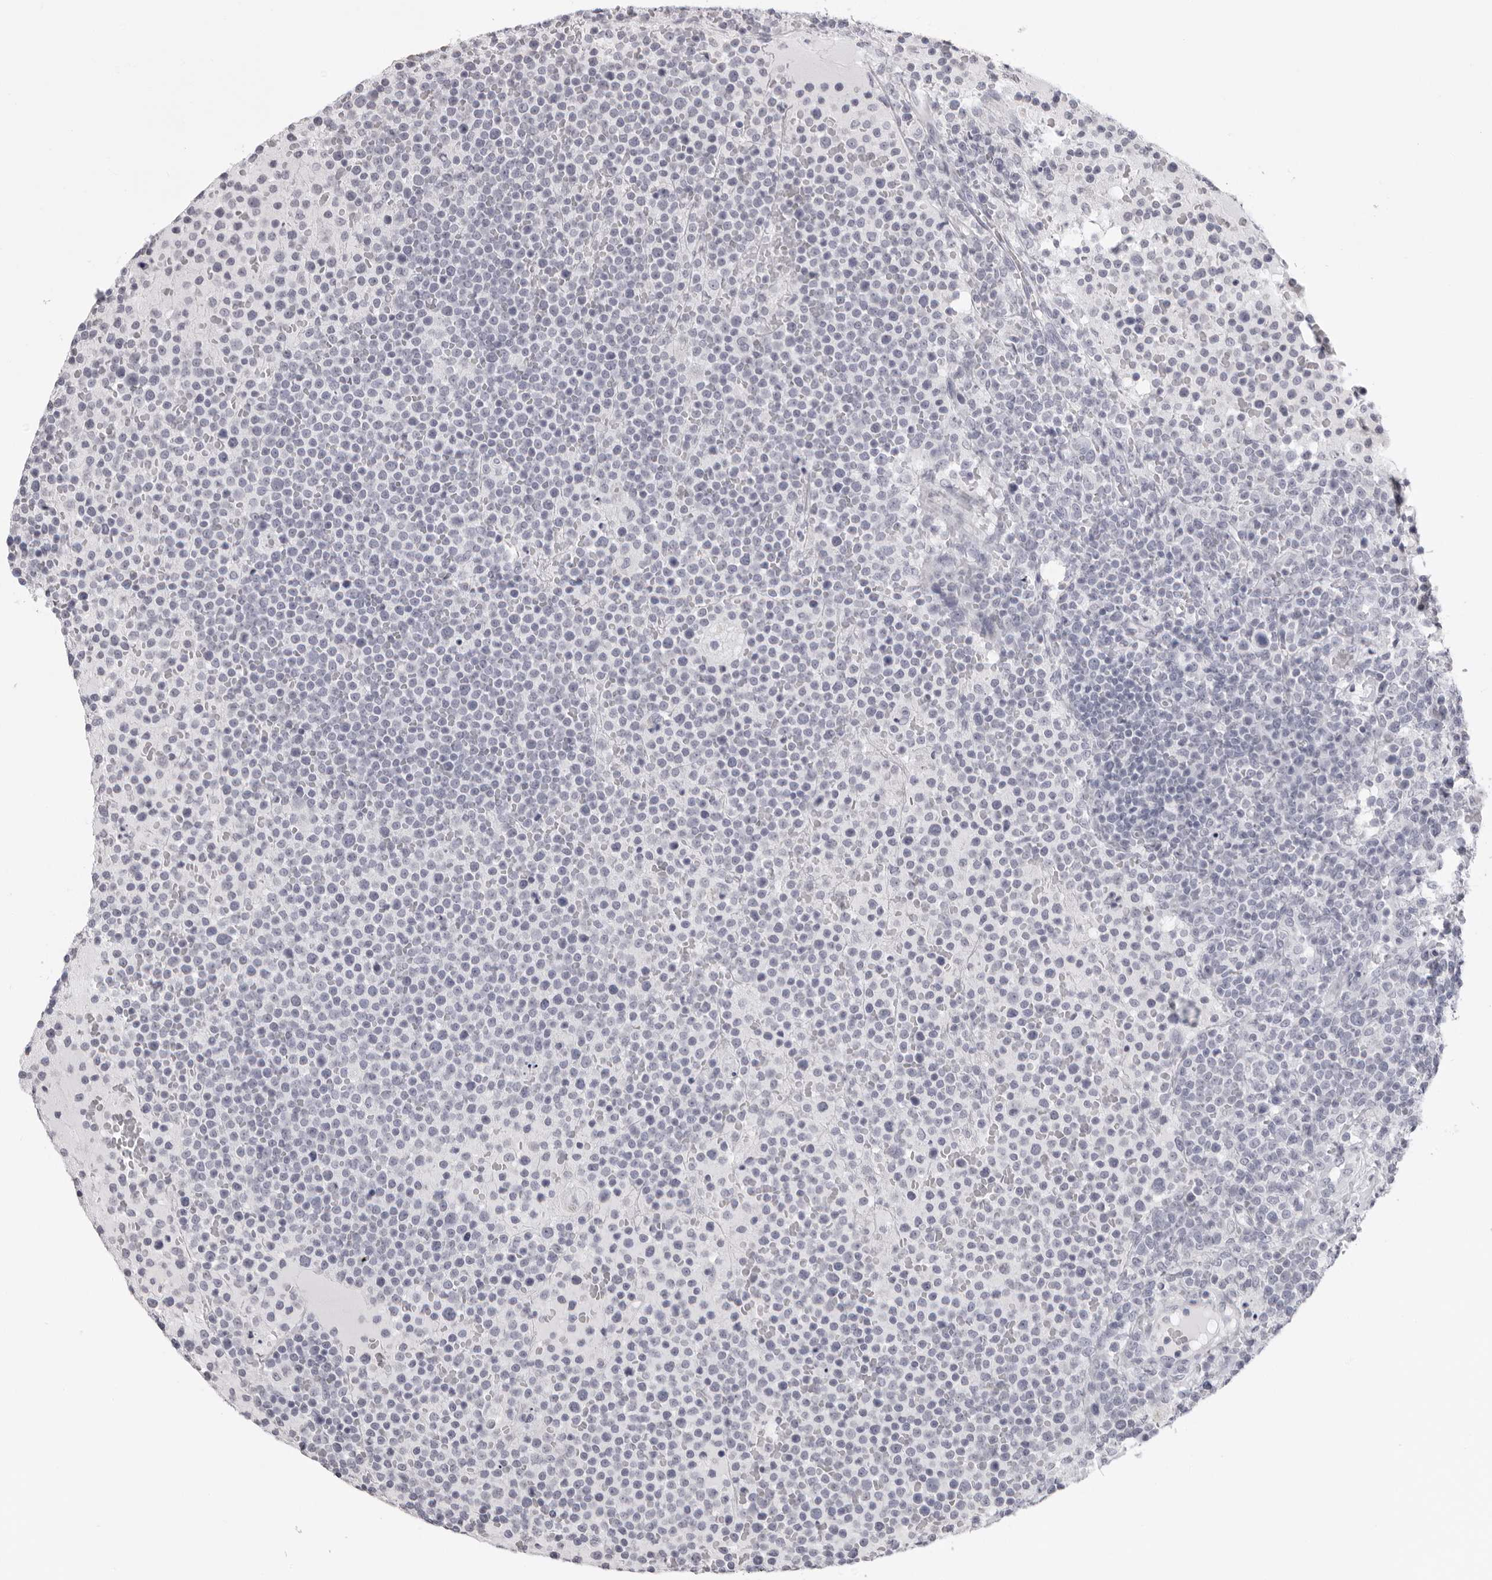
{"staining": {"intensity": "negative", "quantity": "none", "location": "none"}, "tissue": "lymphoma", "cell_type": "Tumor cells", "image_type": "cancer", "snomed": [{"axis": "morphology", "description": "Malignant lymphoma, non-Hodgkin's type, High grade"}, {"axis": "topography", "description": "Lymph node"}], "caption": "Tumor cells are negative for protein expression in human lymphoma.", "gene": "DNALI1", "patient": {"sex": "male", "age": 61}}